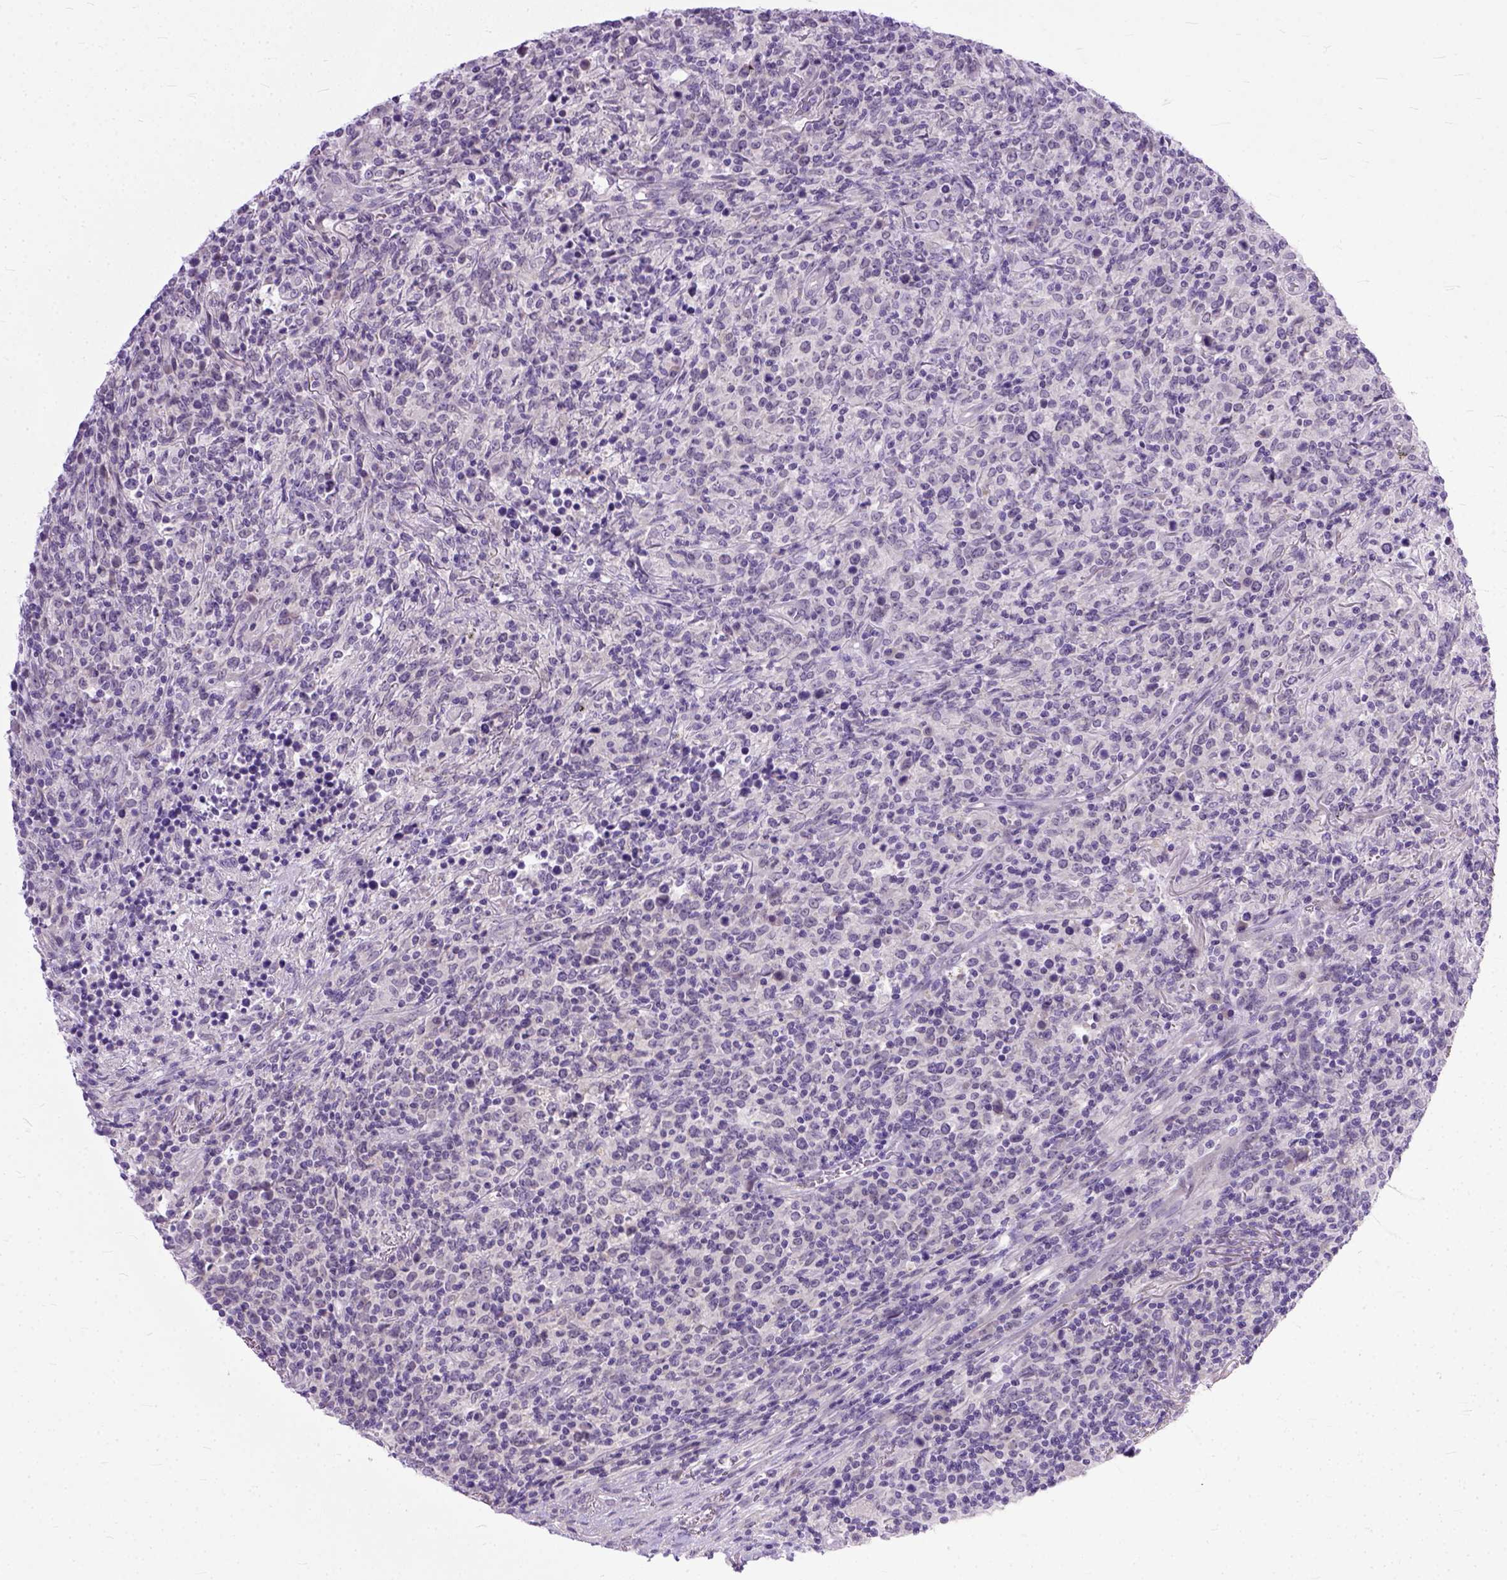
{"staining": {"intensity": "negative", "quantity": "none", "location": "none"}, "tissue": "lymphoma", "cell_type": "Tumor cells", "image_type": "cancer", "snomed": [{"axis": "morphology", "description": "Malignant lymphoma, non-Hodgkin's type, High grade"}, {"axis": "topography", "description": "Lung"}], "caption": "Tumor cells are negative for protein expression in human lymphoma.", "gene": "TCEAL7", "patient": {"sex": "male", "age": 79}}